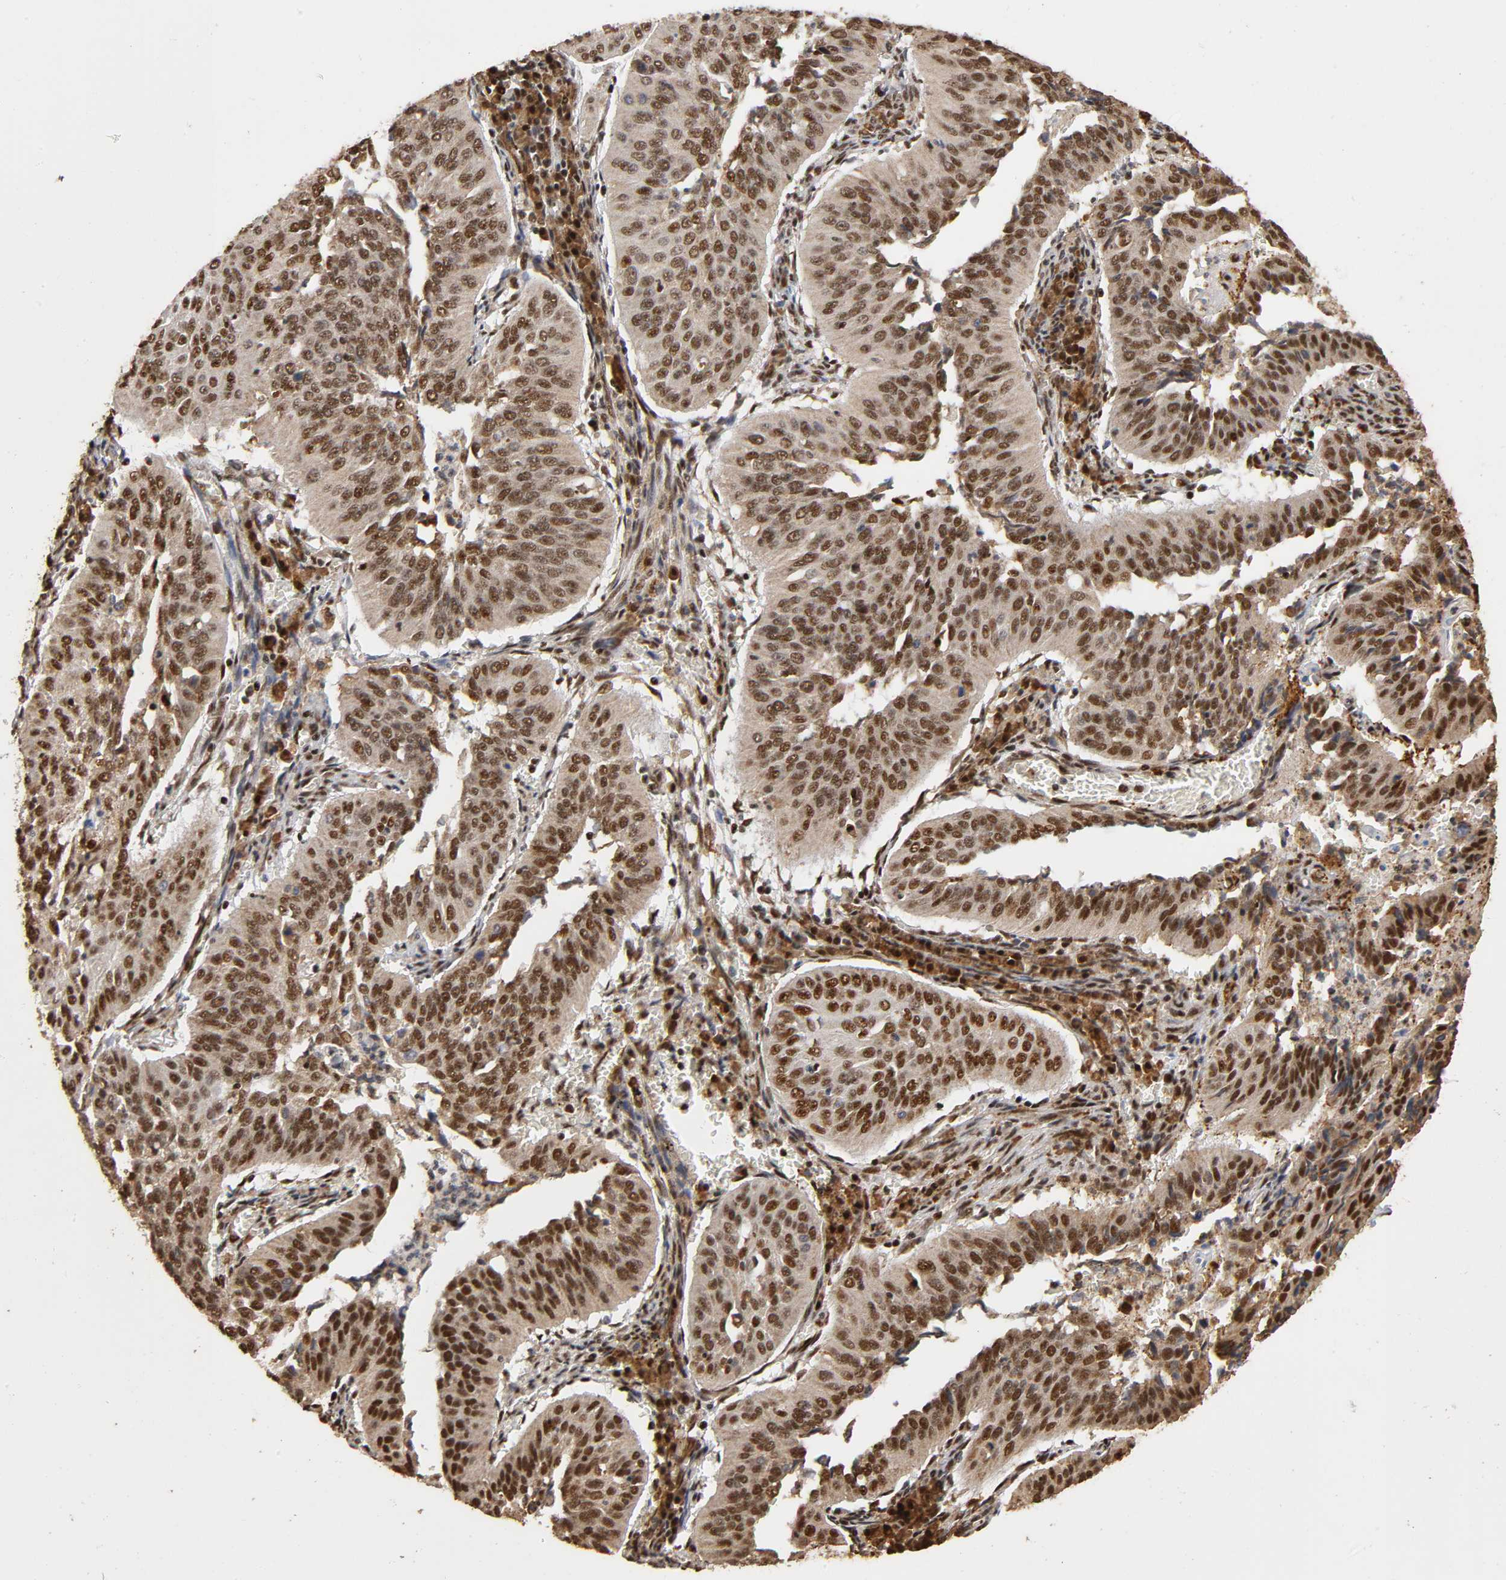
{"staining": {"intensity": "strong", "quantity": ">75%", "location": "cytoplasmic/membranous,nuclear"}, "tissue": "cervical cancer", "cell_type": "Tumor cells", "image_type": "cancer", "snomed": [{"axis": "morphology", "description": "Squamous cell carcinoma, NOS"}, {"axis": "topography", "description": "Cervix"}], "caption": "Squamous cell carcinoma (cervical) stained with a brown dye exhibits strong cytoplasmic/membranous and nuclear positive staining in approximately >75% of tumor cells.", "gene": "RNF122", "patient": {"sex": "female", "age": 39}}